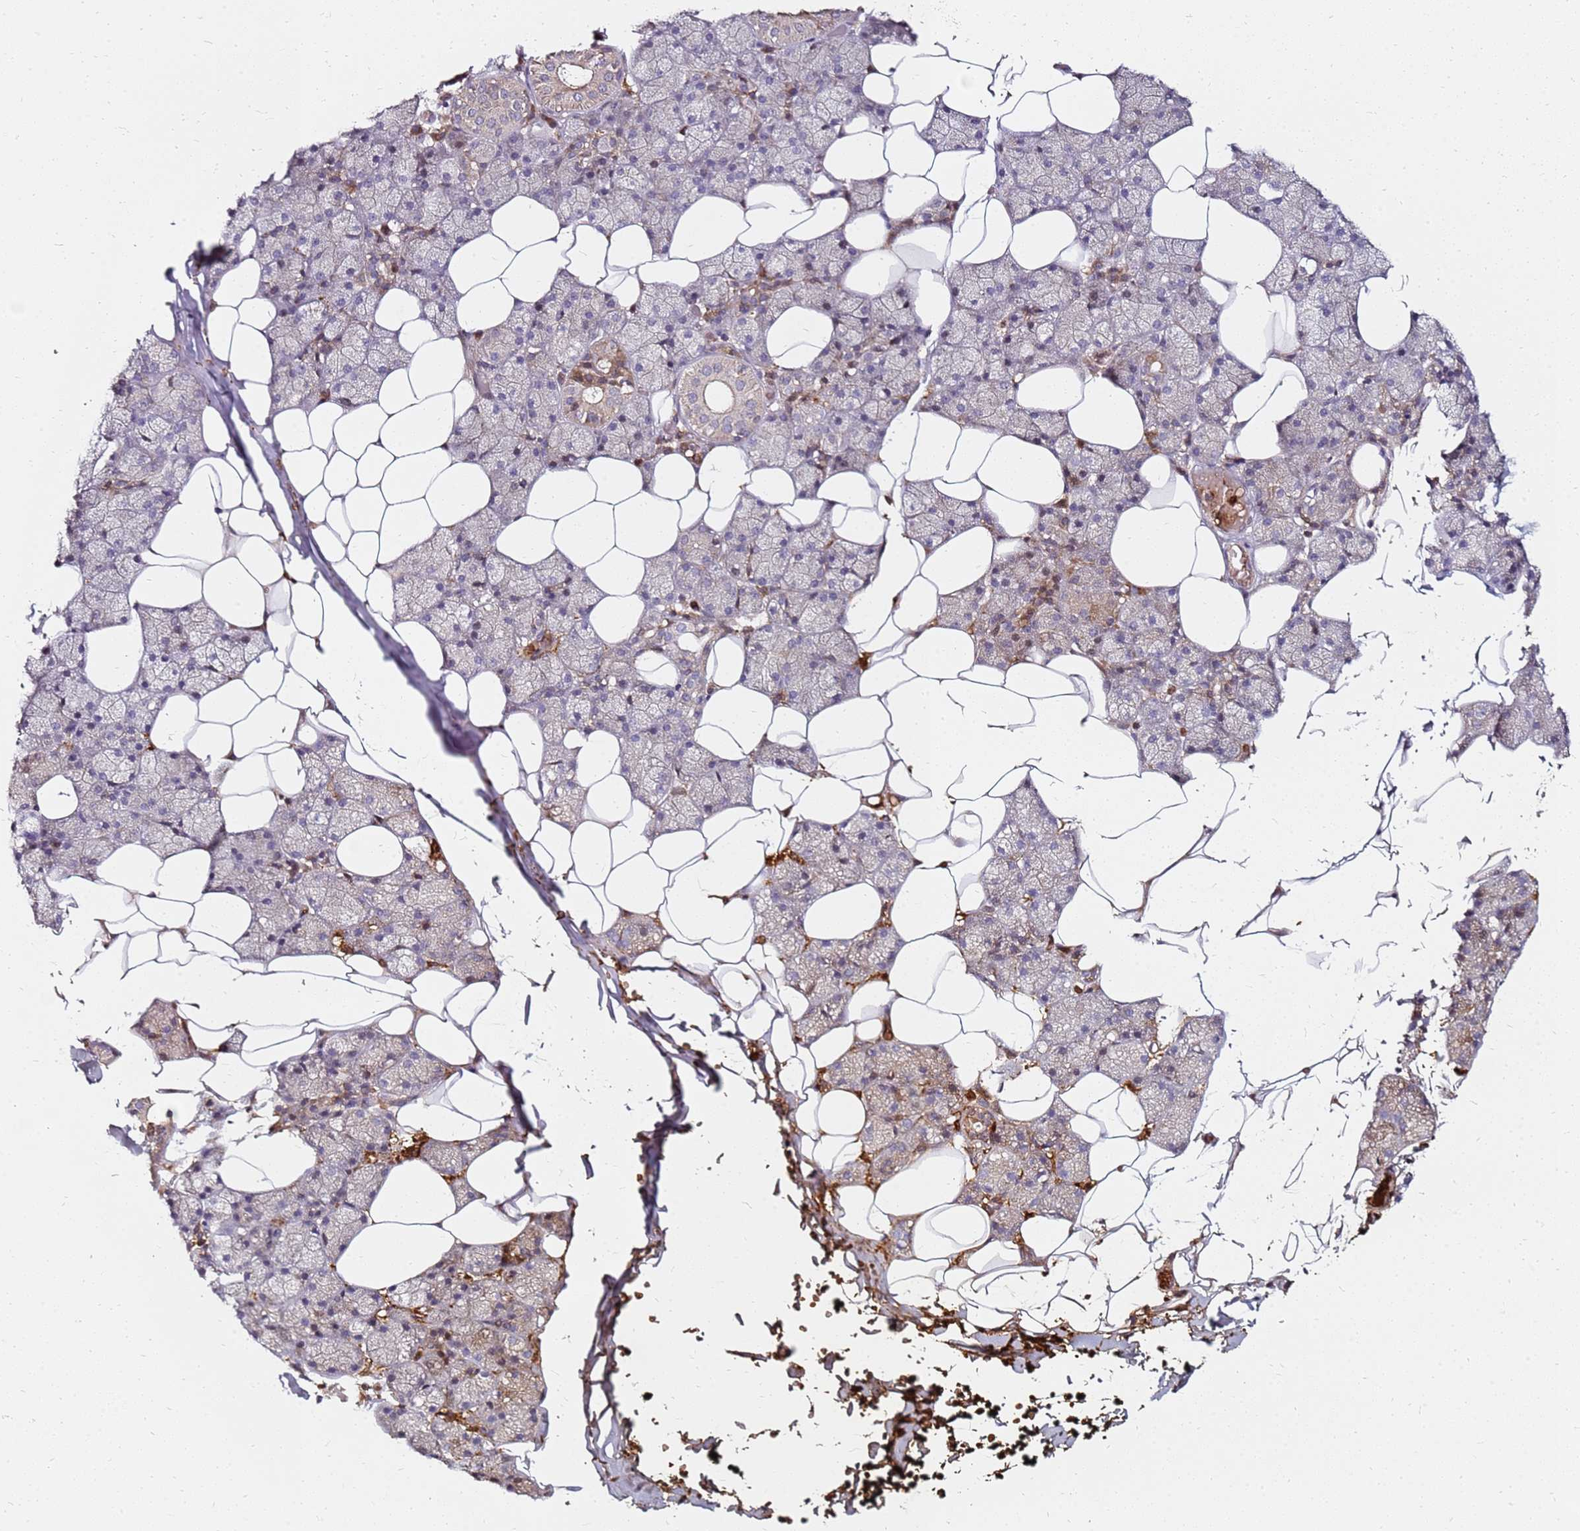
{"staining": {"intensity": "moderate", "quantity": "<25%", "location": "cytoplasmic/membranous"}, "tissue": "salivary gland", "cell_type": "Glandular cells", "image_type": "normal", "snomed": [{"axis": "morphology", "description": "Normal tissue, NOS"}, {"axis": "topography", "description": "Salivary gland"}], "caption": "Benign salivary gland exhibits moderate cytoplasmic/membranous positivity in approximately <25% of glandular cells.", "gene": "RNF11", "patient": {"sex": "female", "age": 33}}